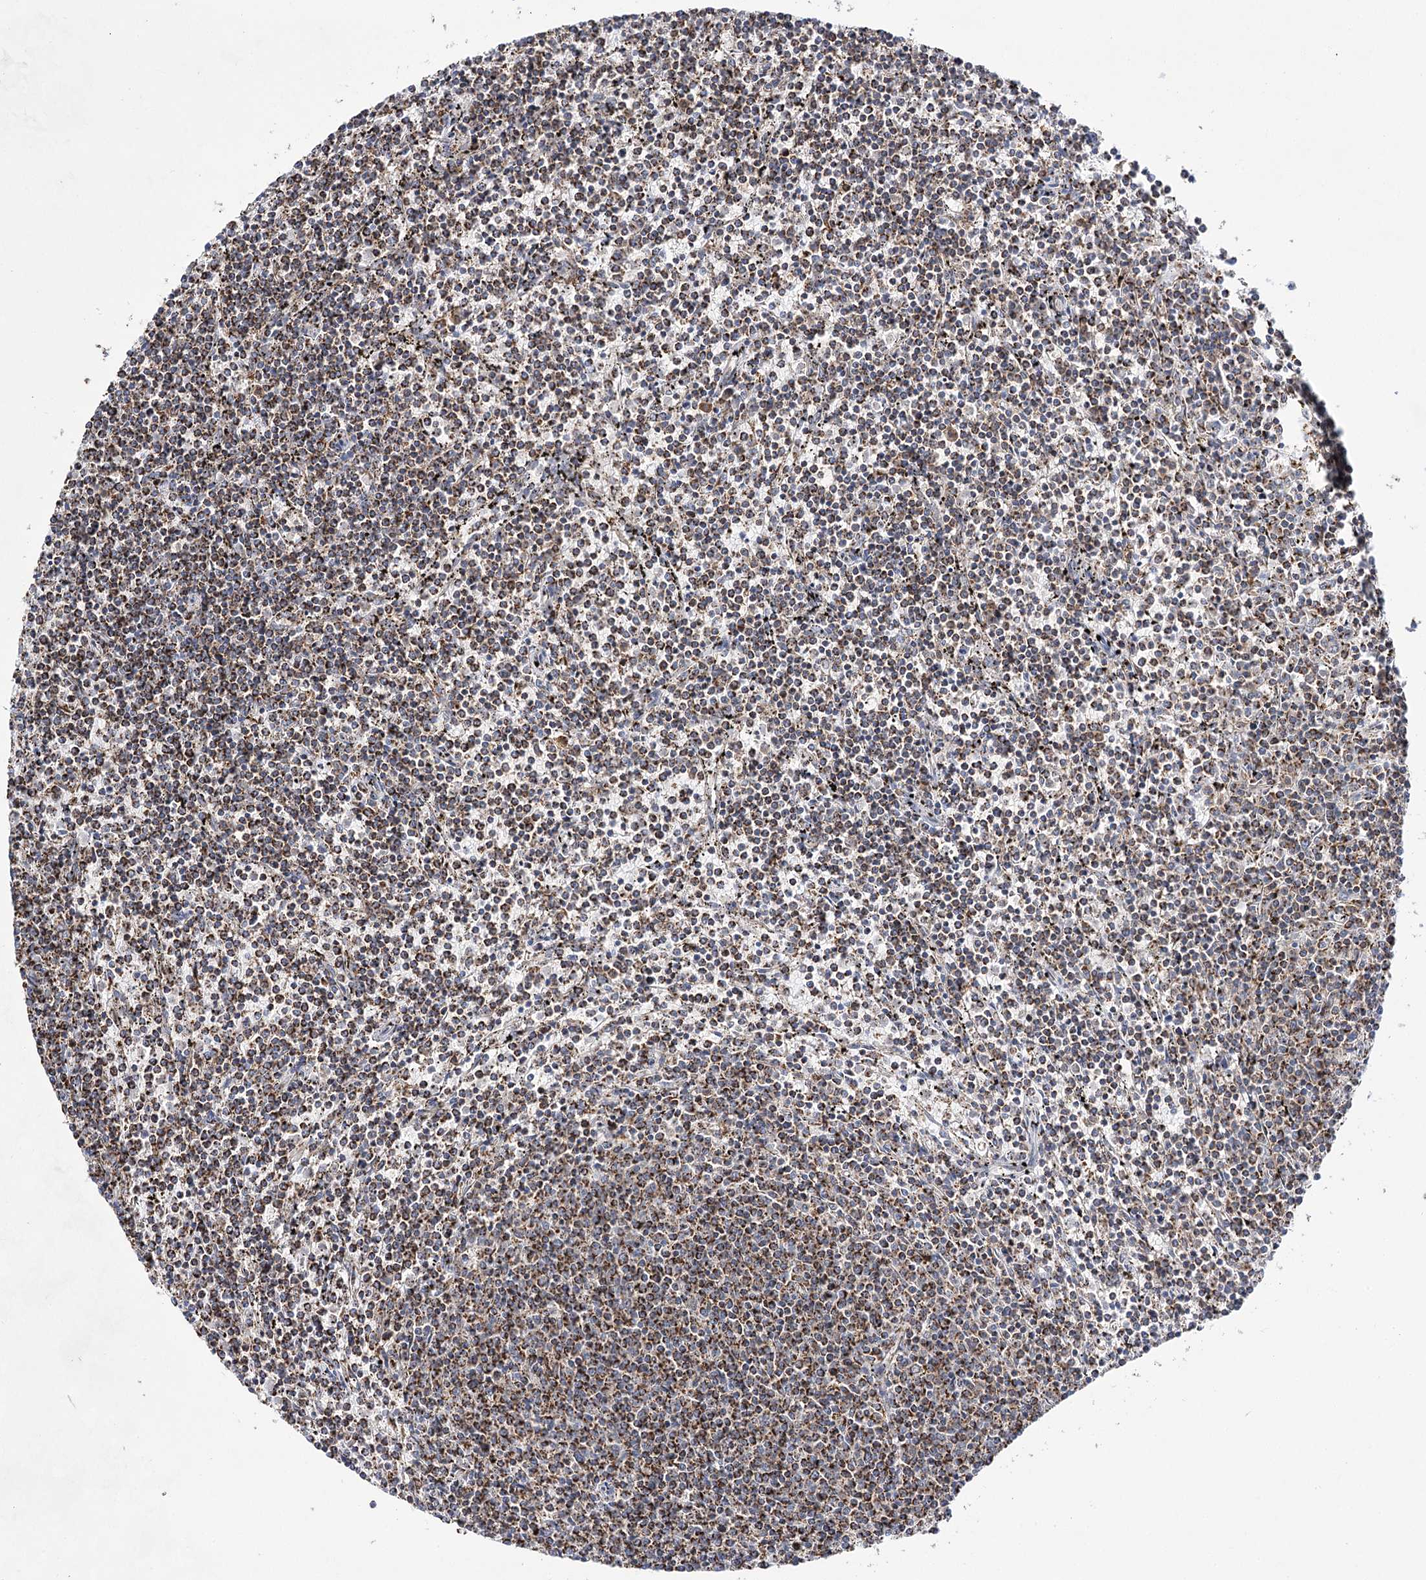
{"staining": {"intensity": "strong", "quantity": ">75%", "location": "cytoplasmic/membranous"}, "tissue": "lymphoma", "cell_type": "Tumor cells", "image_type": "cancer", "snomed": [{"axis": "morphology", "description": "Malignant lymphoma, non-Hodgkin's type, Low grade"}, {"axis": "topography", "description": "Spleen"}], "caption": "High-power microscopy captured an immunohistochemistry histopathology image of lymphoma, revealing strong cytoplasmic/membranous expression in approximately >75% of tumor cells.", "gene": "NADK2", "patient": {"sex": "female", "age": 50}}